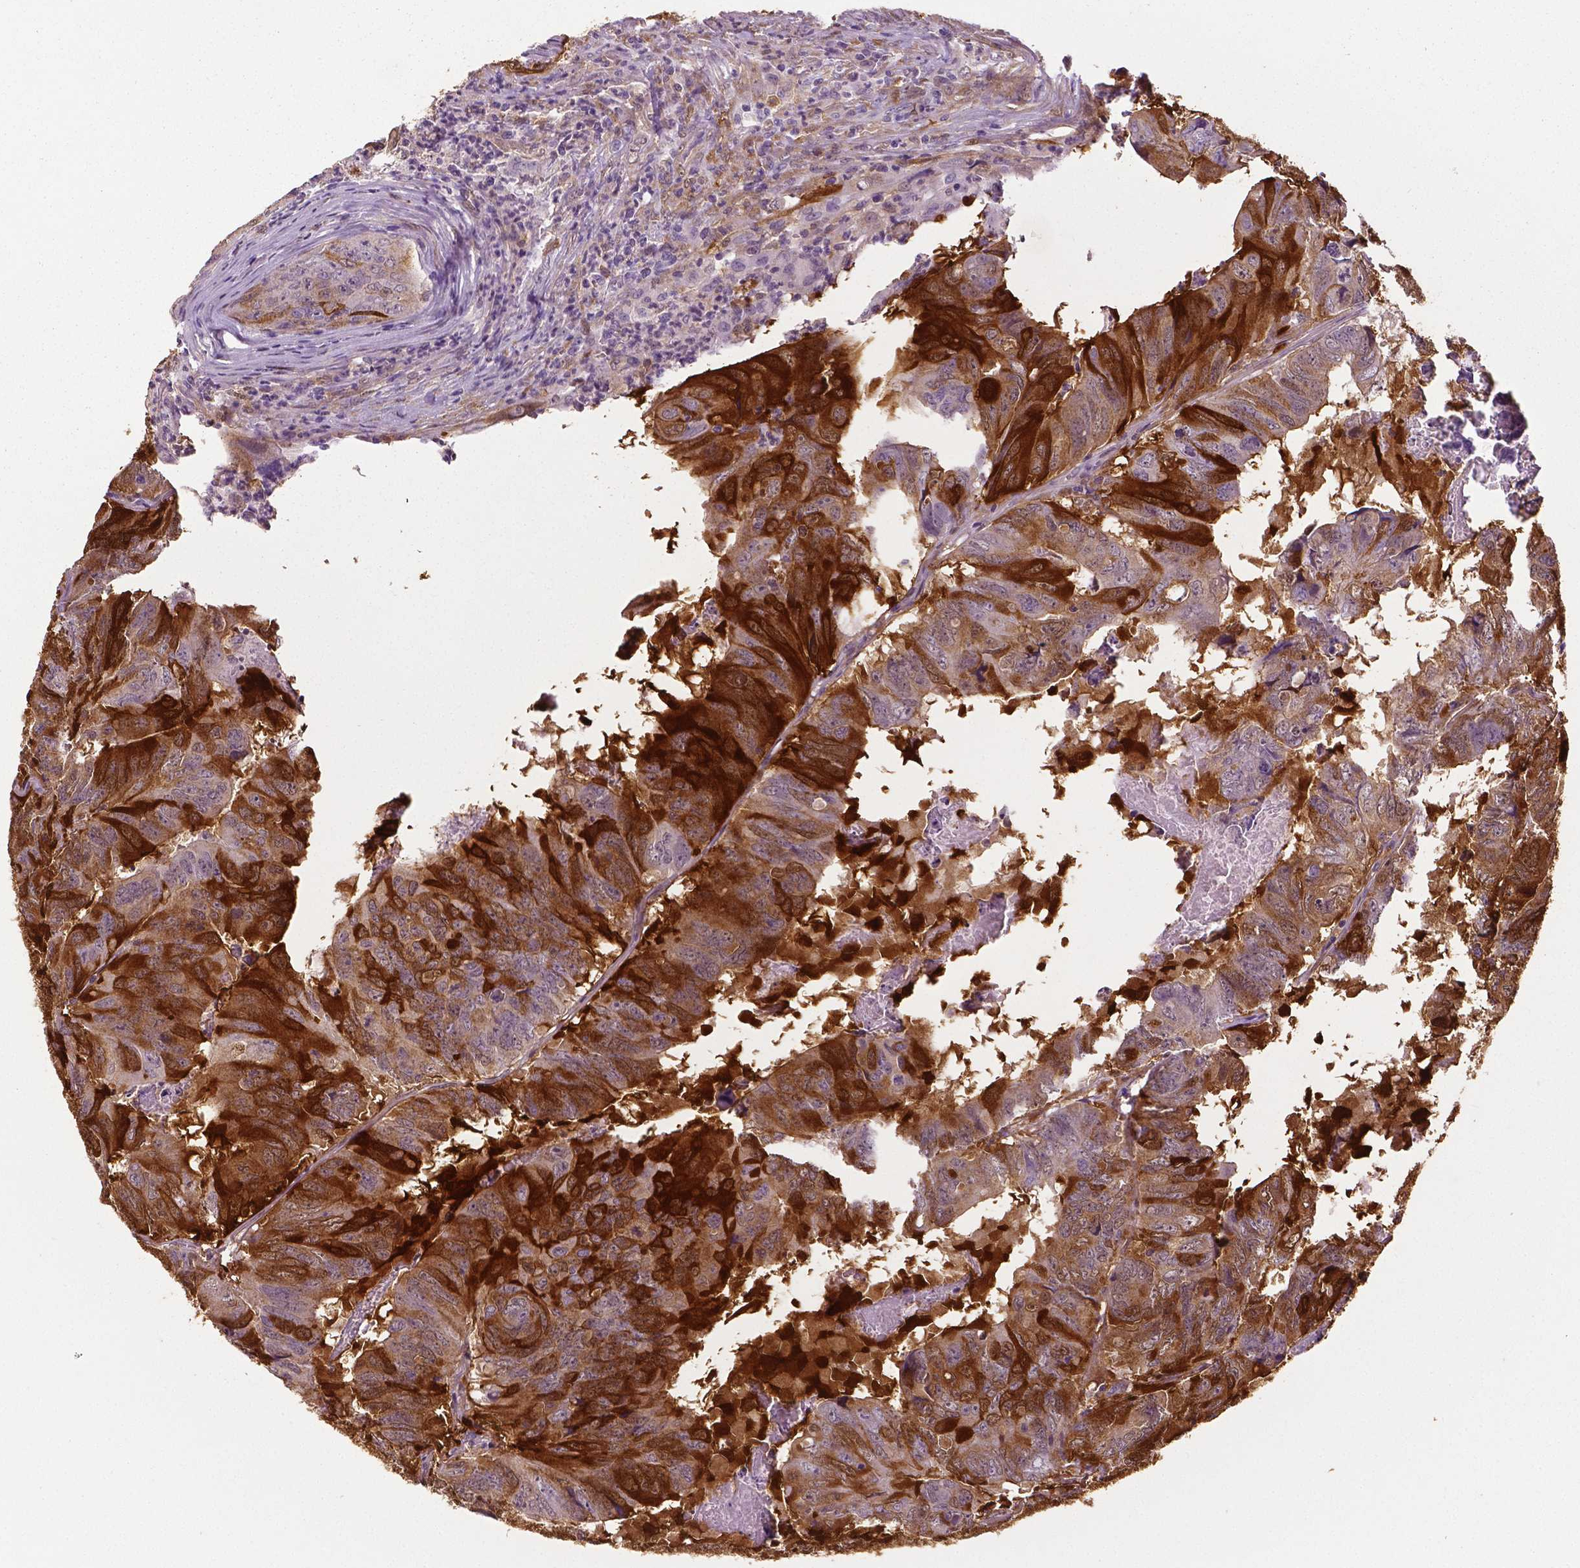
{"staining": {"intensity": "strong", "quantity": "25%-75%", "location": "cytoplasmic/membranous"}, "tissue": "colorectal cancer", "cell_type": "Tumor cells", "image_type": "cancer", "snomed": [{"axis": "morphology", "description": "Adenocarcinoma, NOS"}, {"axis": "topography", "description": "Colon"}], "caption": "Tumor cells show high levels of strong cytoplasmic/membranous positivity in about 25%-75% of cells in human colorectal adenocarcinoma.", "gene": "PHGDH", "patient": {"sex": "male", "age": 79}}